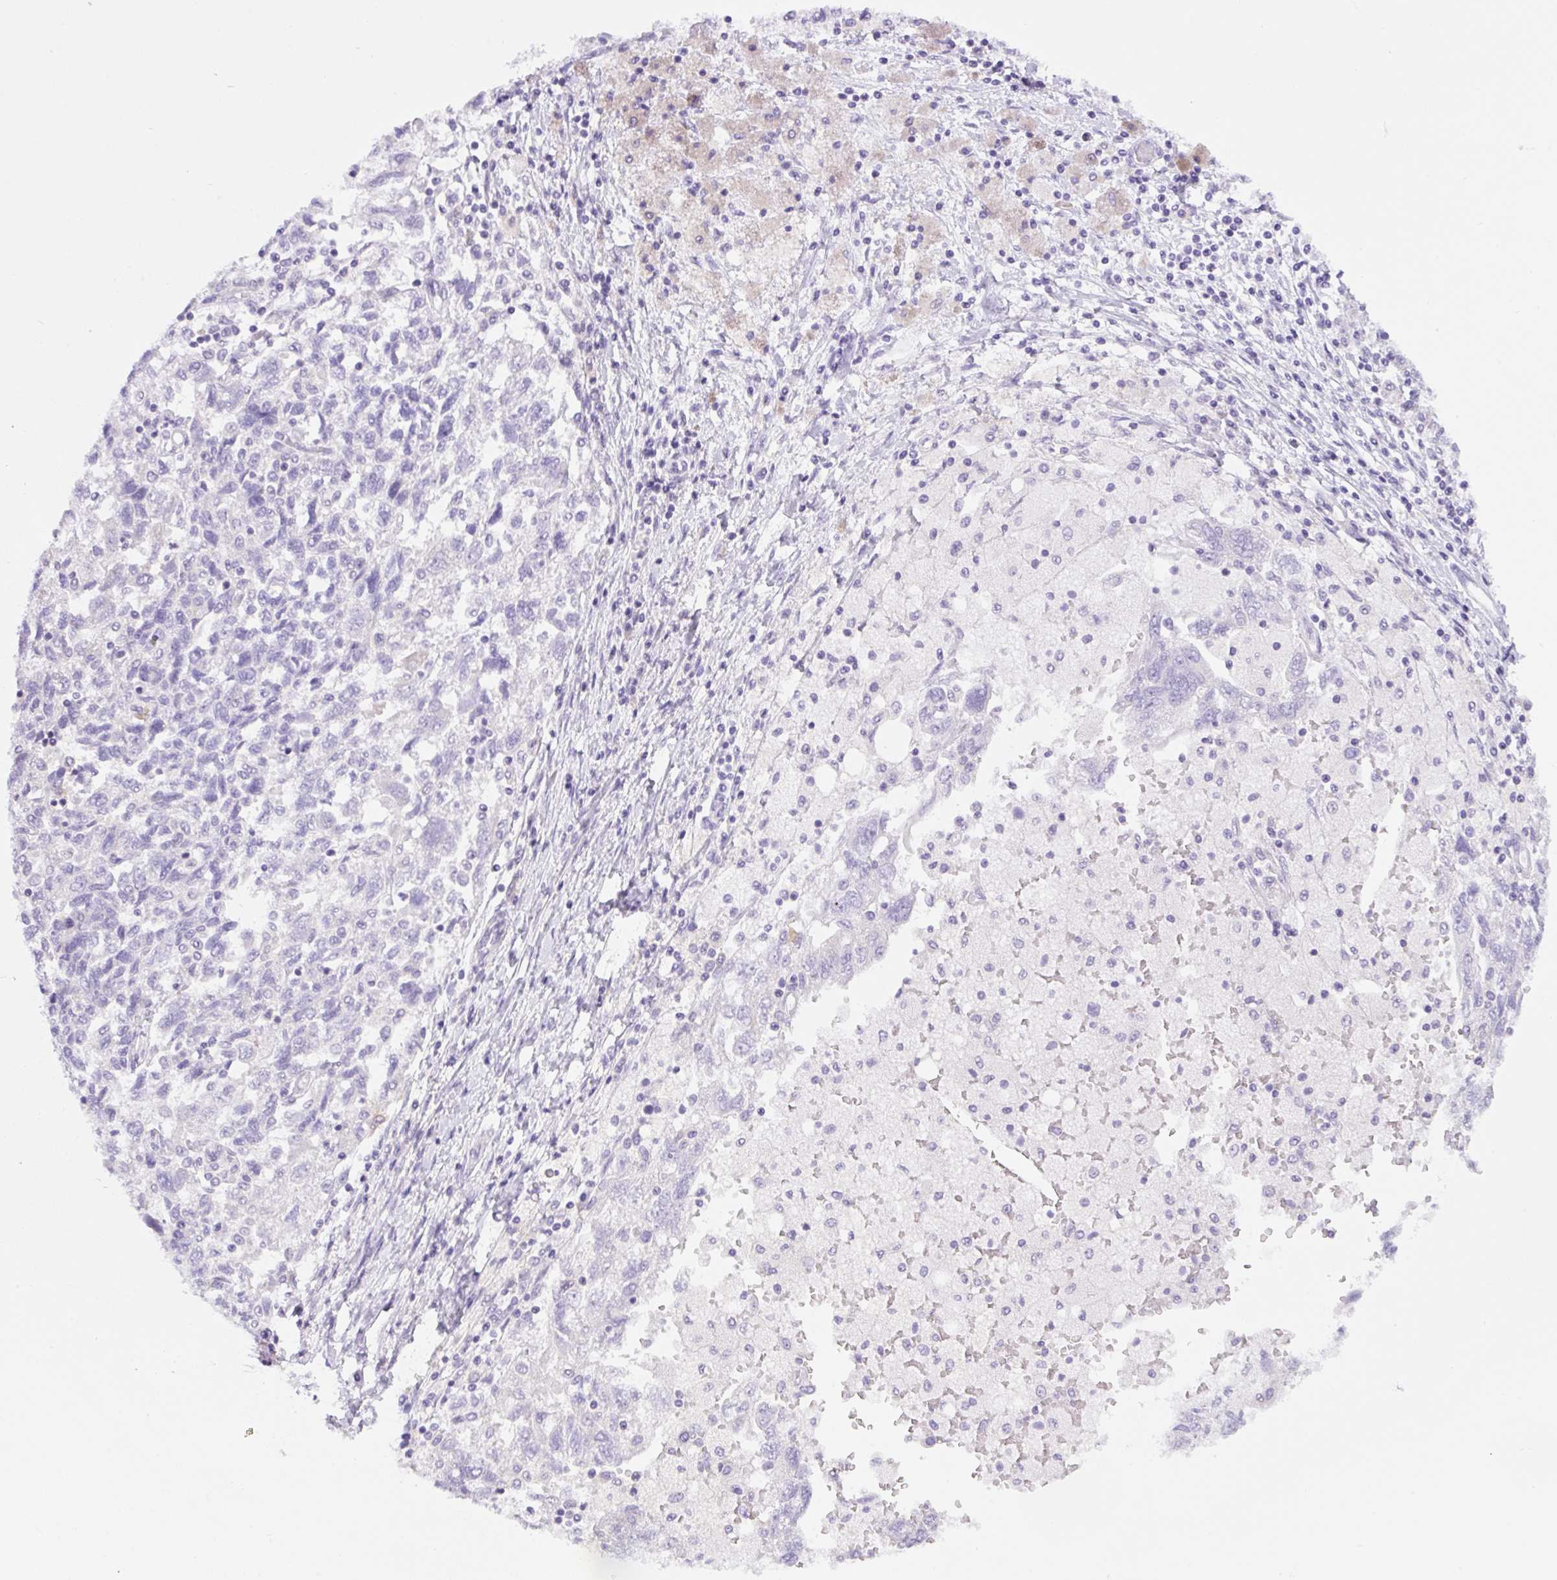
{"staining": {"intensity": "negative", "quantity": "none", "location": "none"}, "tissue": "ovarian cancer", "cell_type": "Tumor cells", "image_type": "cancer", "snomed": [{"axis": "morphology", "description": "Carcinoma, NOS"}, {"axis": "morphology", "description": "Cystadenocarcinoma, serous, NOS"}, {"axis": "topography", "description": "Ovary"}], "caption": "The immunohistochemistry (IHC) image has no significant positivity in tumor cells of ovarian cancer (carcinoma) tissue.", "gene": "CAMK2B", "patient": {"sex": "female", "age": 69}}